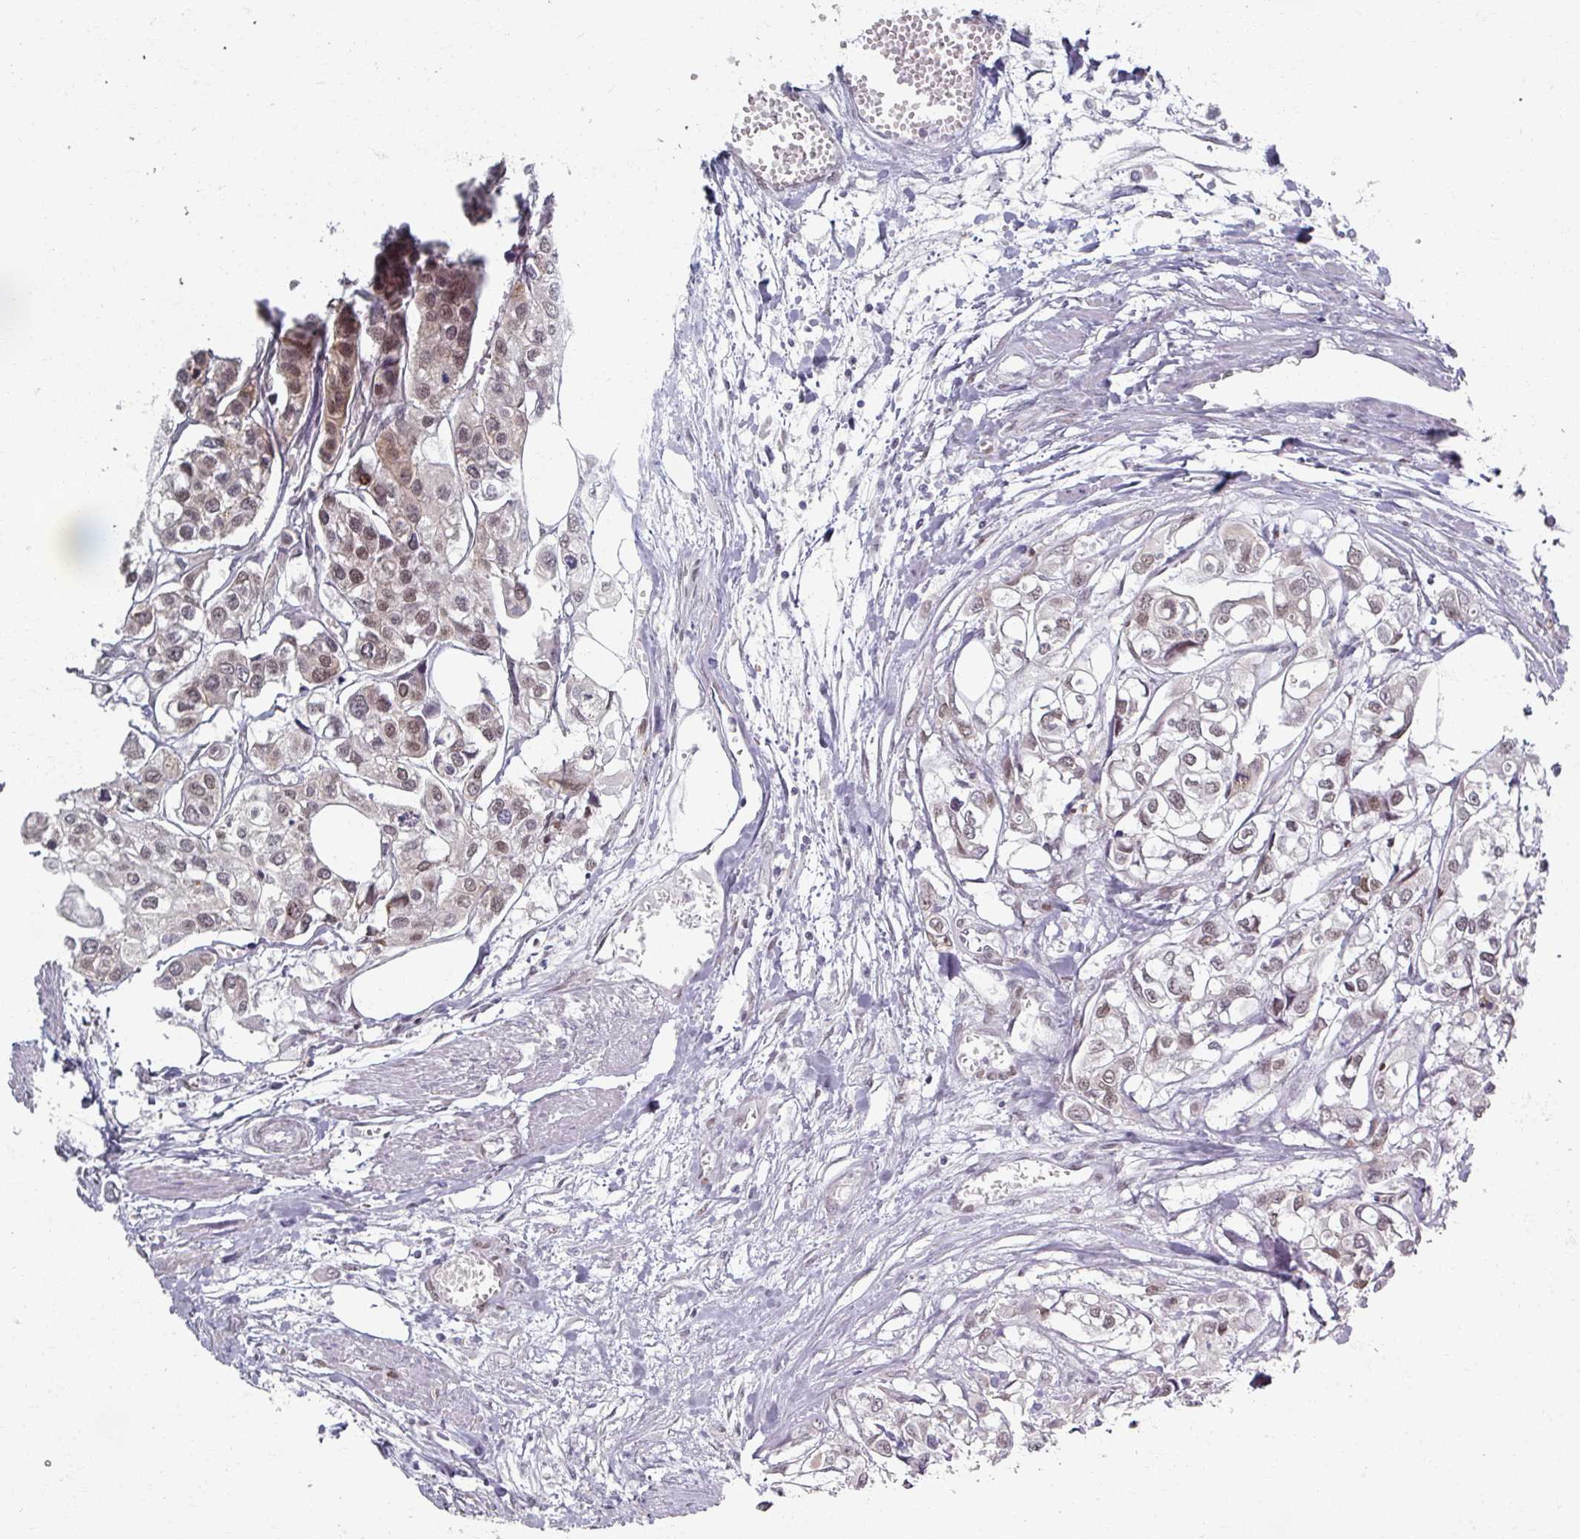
{"staining": {"intensity": "moderate", "quantity": "25%-75%", "location": "nuclear"}, "tissue": "urothelial cancer", "cell_type": "Tumor cells", "image_type": "cancer", "snomed": [{"axis": "morphology", "description": "Urothelial carcinoma, High grade"}, {"axis": "topography", "description": "Urinary bladder"}], "caption": "Human high-grade urothelial carcinoma stained with a protein marker demonstrates moderate staining in tumor cells.", "gene": "RIPOR3", "patient": {"sex": "male", "age": 67}}